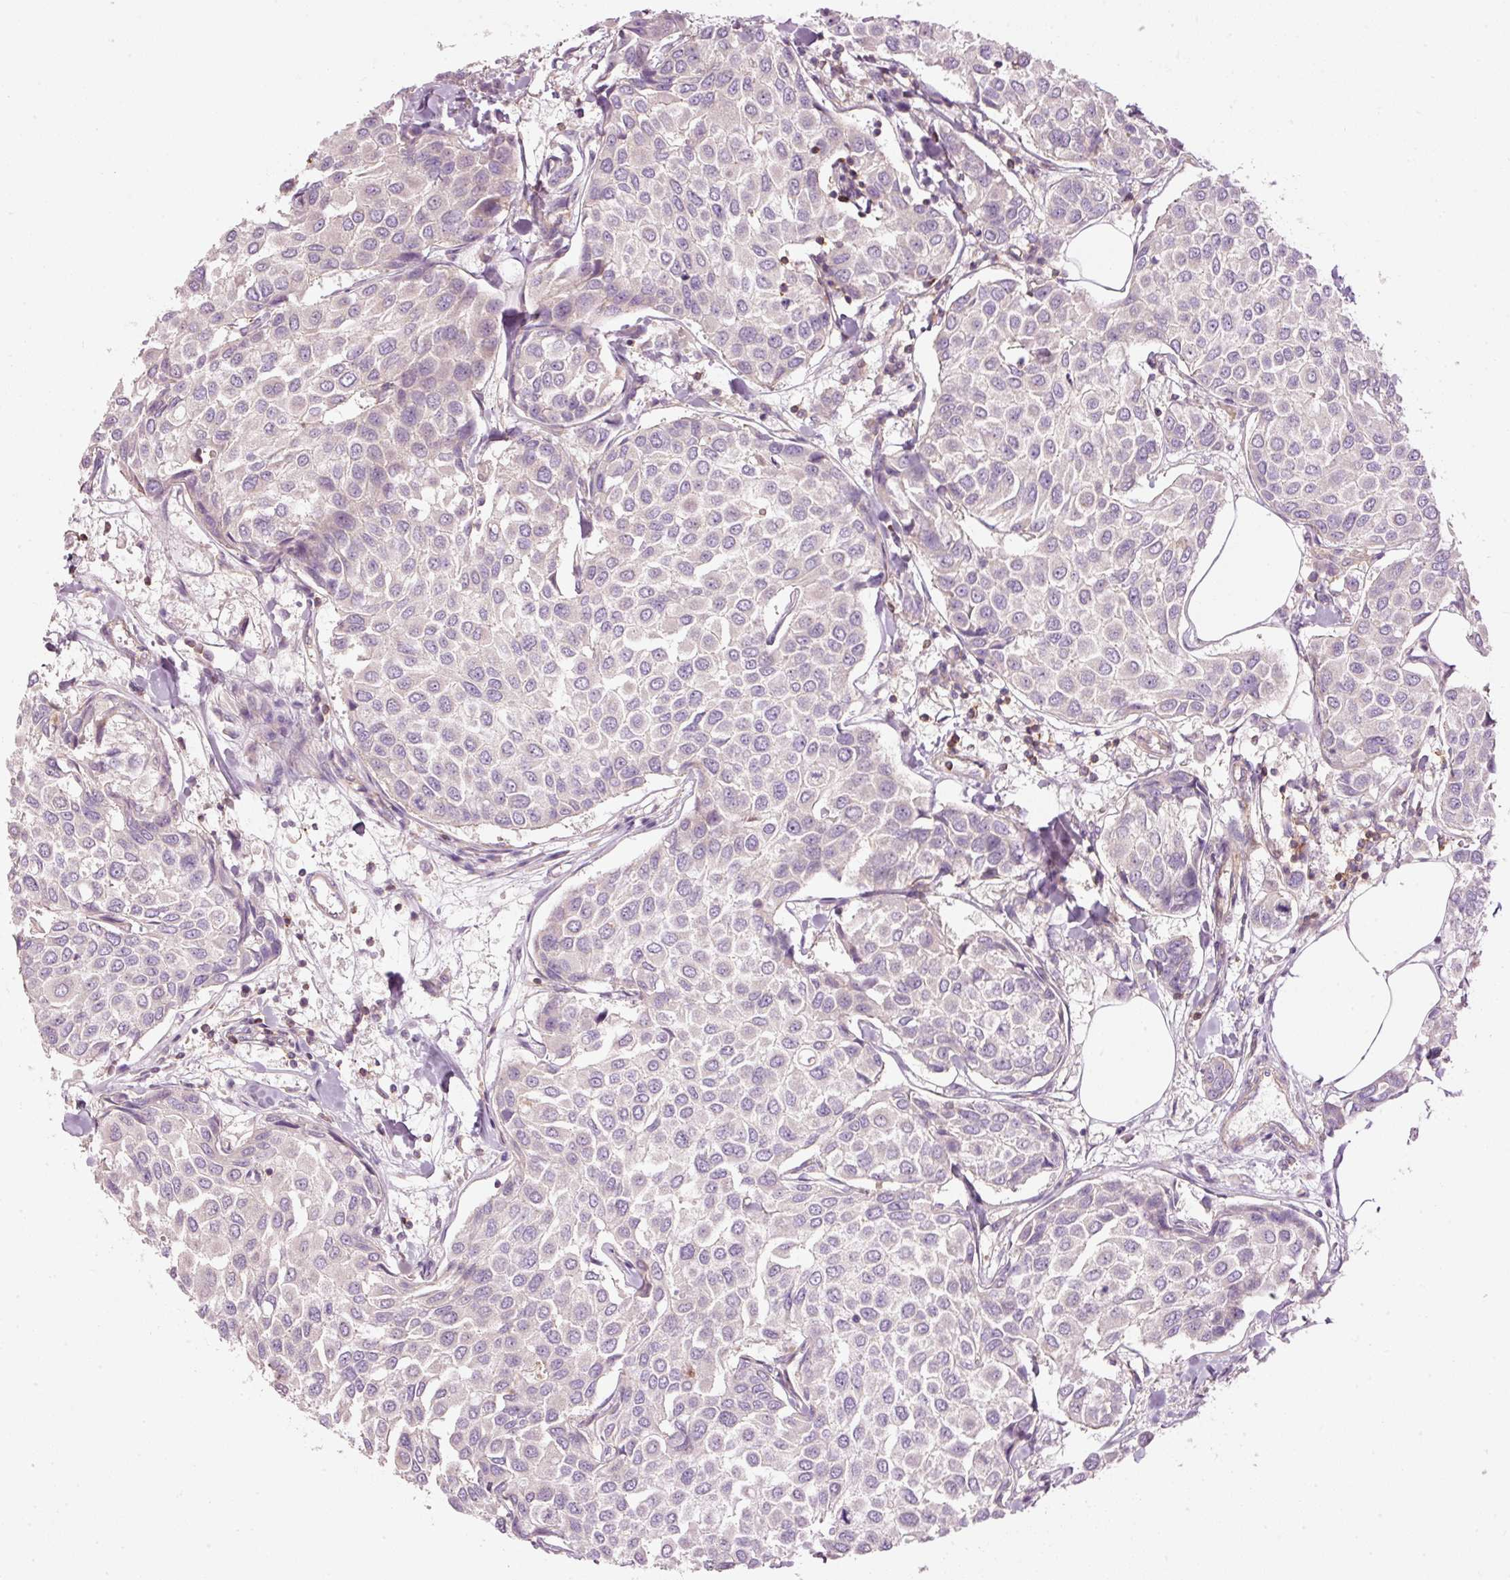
{"staining": {"intensity": "negative", "quantity": "none", "location": "none"}, "tissue": "breast cancer", "cell_type": "Tumor cells", "image_type": "cancer", "snomed": [{"axis": "morphology", "description": "Duct carcinoma"}, {"axis": "topography", "description": "Breast"}], "caption": "Breast cancer was stained to show a protein in brown. There is no significant expression in tumor cells.", "gene": "SIPA1", "patient": {"sex": "female", "age": 55}}